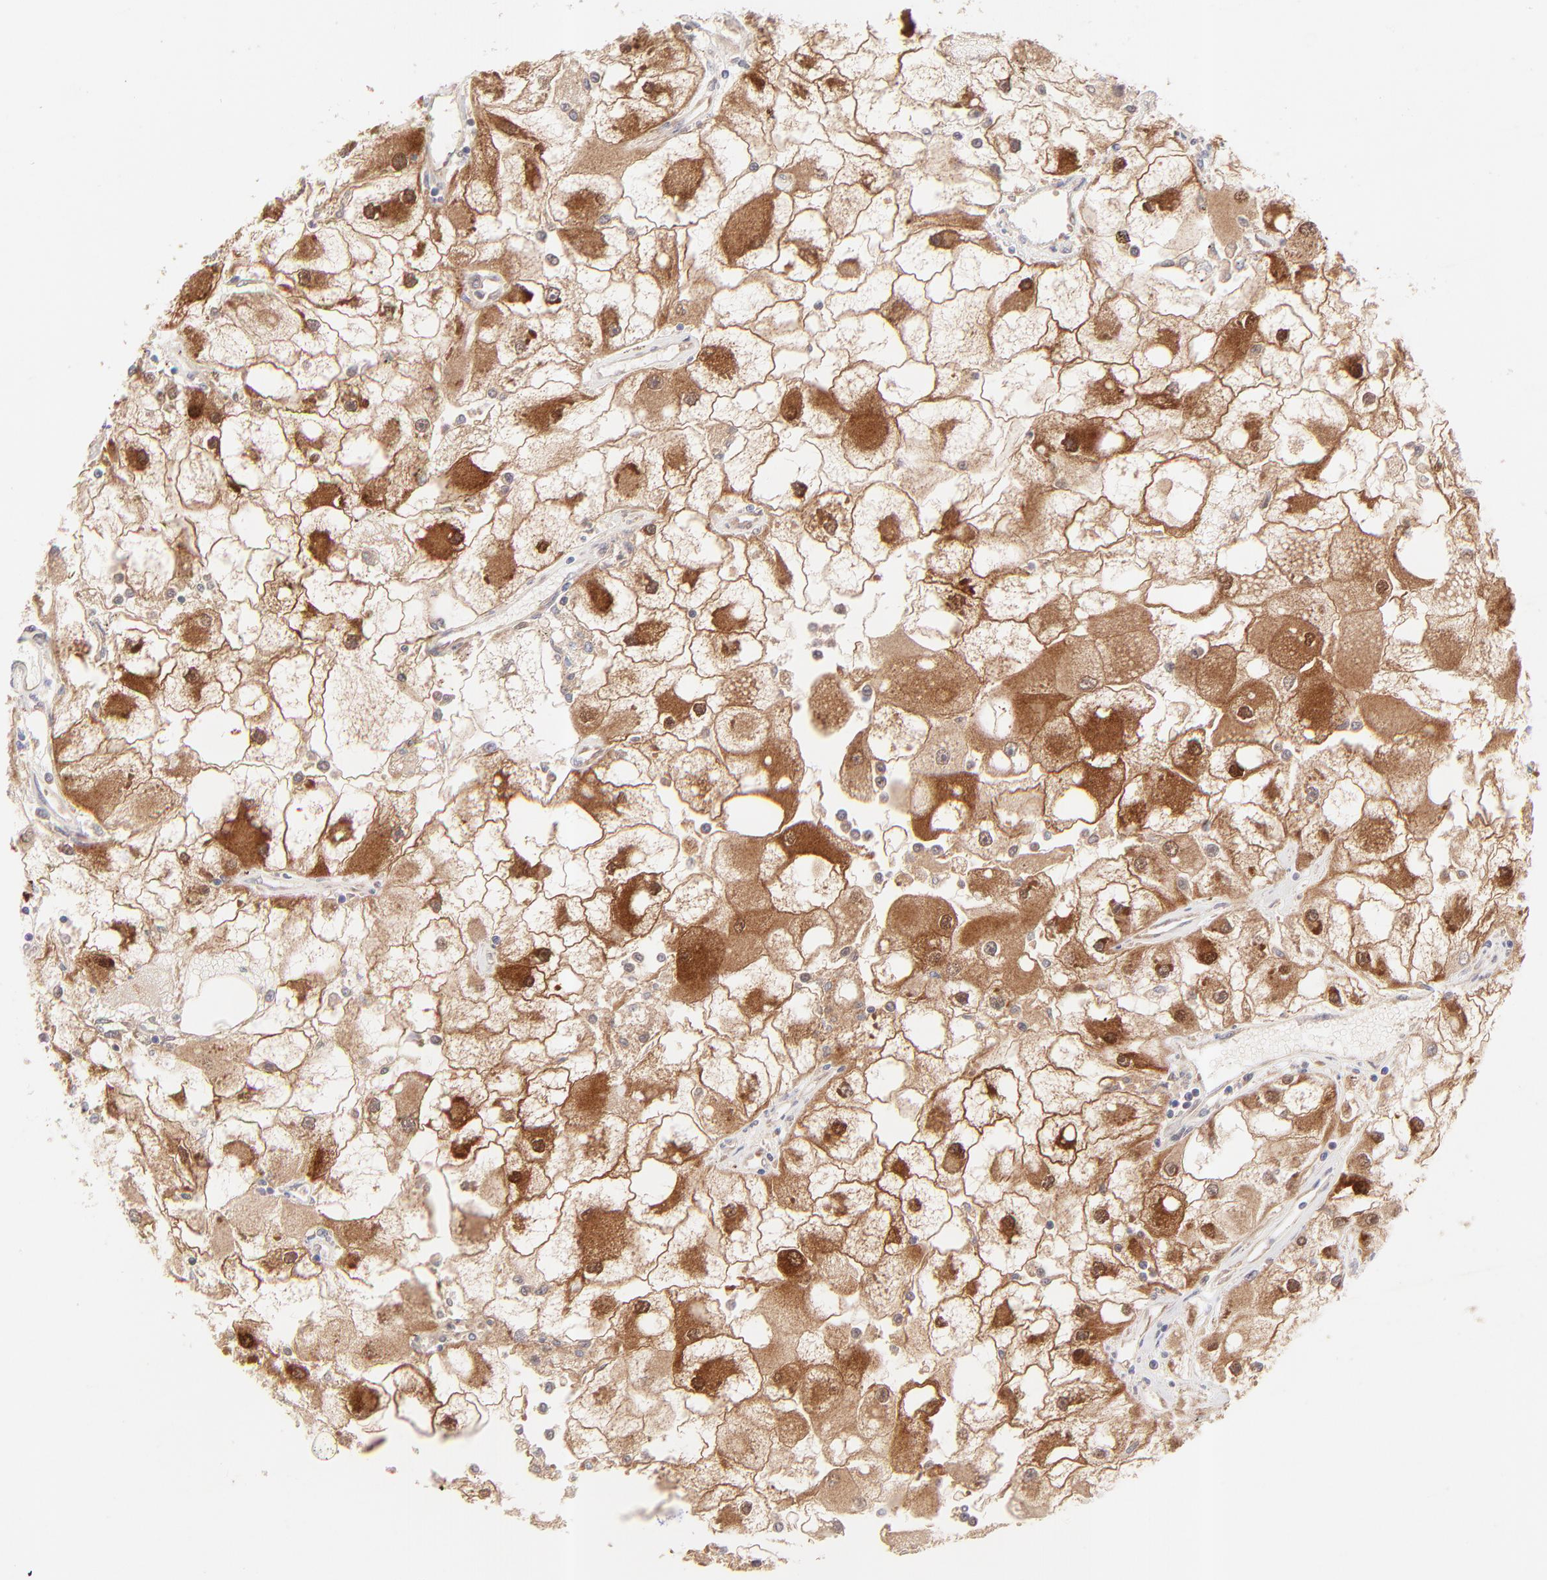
{"staining": {"intensity": "strong", "quantity": ">75%", "location": "cytoplasmic/membranous,nuclear"}, "tissue": "renal cancer", "cell_type": "Tumor cells", "image_type": "cancer", "snomed": [{"axis": "morphology", "description": "Adenocarcinoma, NOS"}, {"axis": "topography", "description": "Kidney"}], "caption": "Strong cytoplasmic/membranous and nuclear staining is identified in approximately >75% of tumor cells in adenocarcinoma (renal). (IHC, brightfield microscopy, high magnification).", "gene": "TNRC6B", "patient": {"sex": "female", "age": 73}}